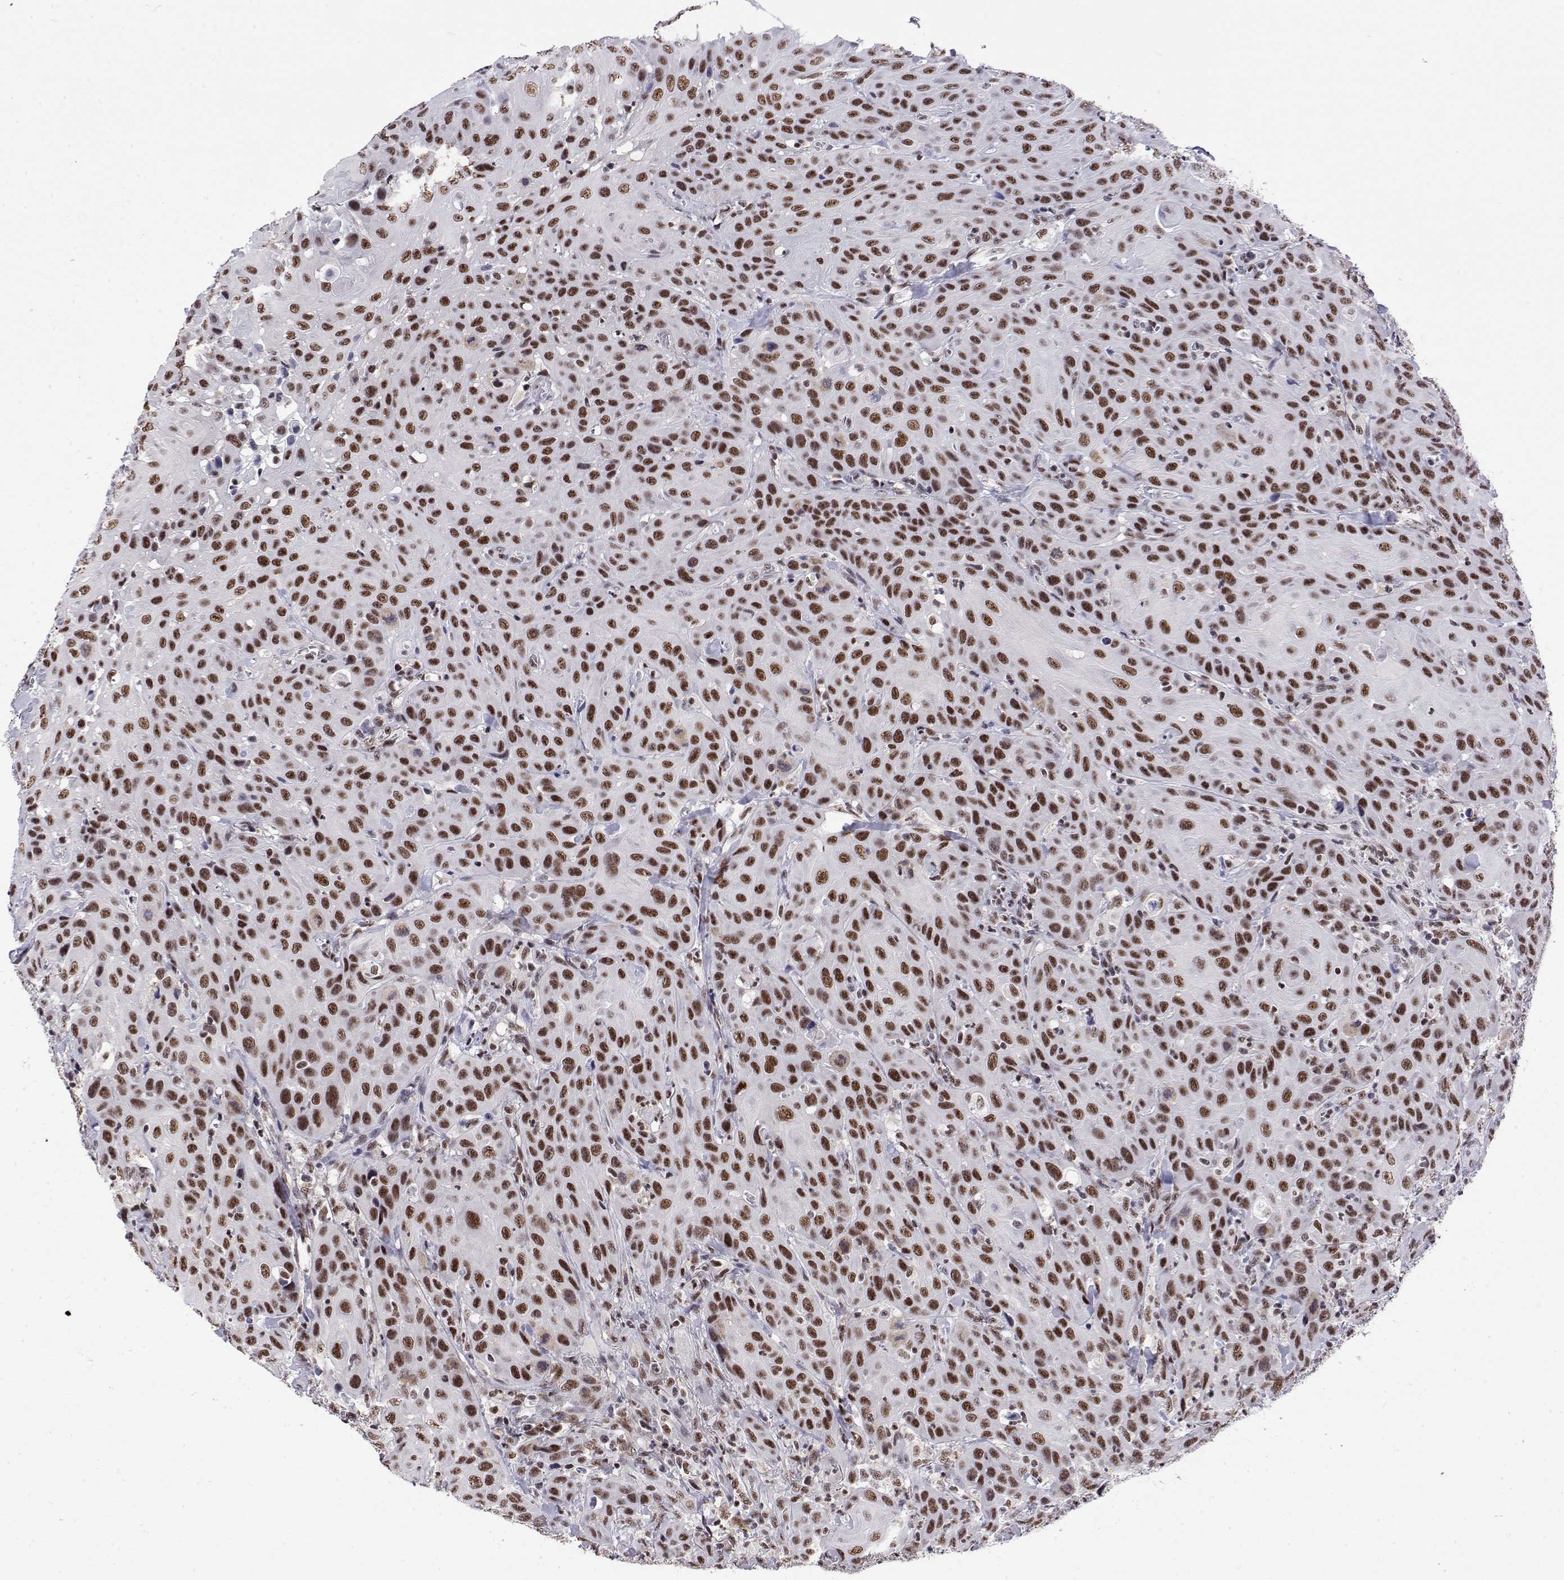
{"staining": {"intensity": "strong", "quantity": ">75%", "location": "nuclear"}, "tissue": "head and neck cancer", "cell_type": "Tumor cells", "image_type": "cancer", "snomed": [{"axis": "morphology", "description": "Normal tissue, NOS"}, {"axis": "morphology", "description": "Squamous cell carcinoma, NOS"}, {"axis": "topography", "description": "Oral tissue"}, {"axis": "topography", "description": "Tounge, NOS"}, {"axis": "topography", "description": "Head-Neck"}], "caption": "A micrograph showing strong nuclear positivity in approximately >75% of tumor cells in head and neck squamous cell carcinoma, as visualized by brown immunohistochemical staining.", "gene": "POLDIP3", "patient": {"sex": "male", "age": 62}}